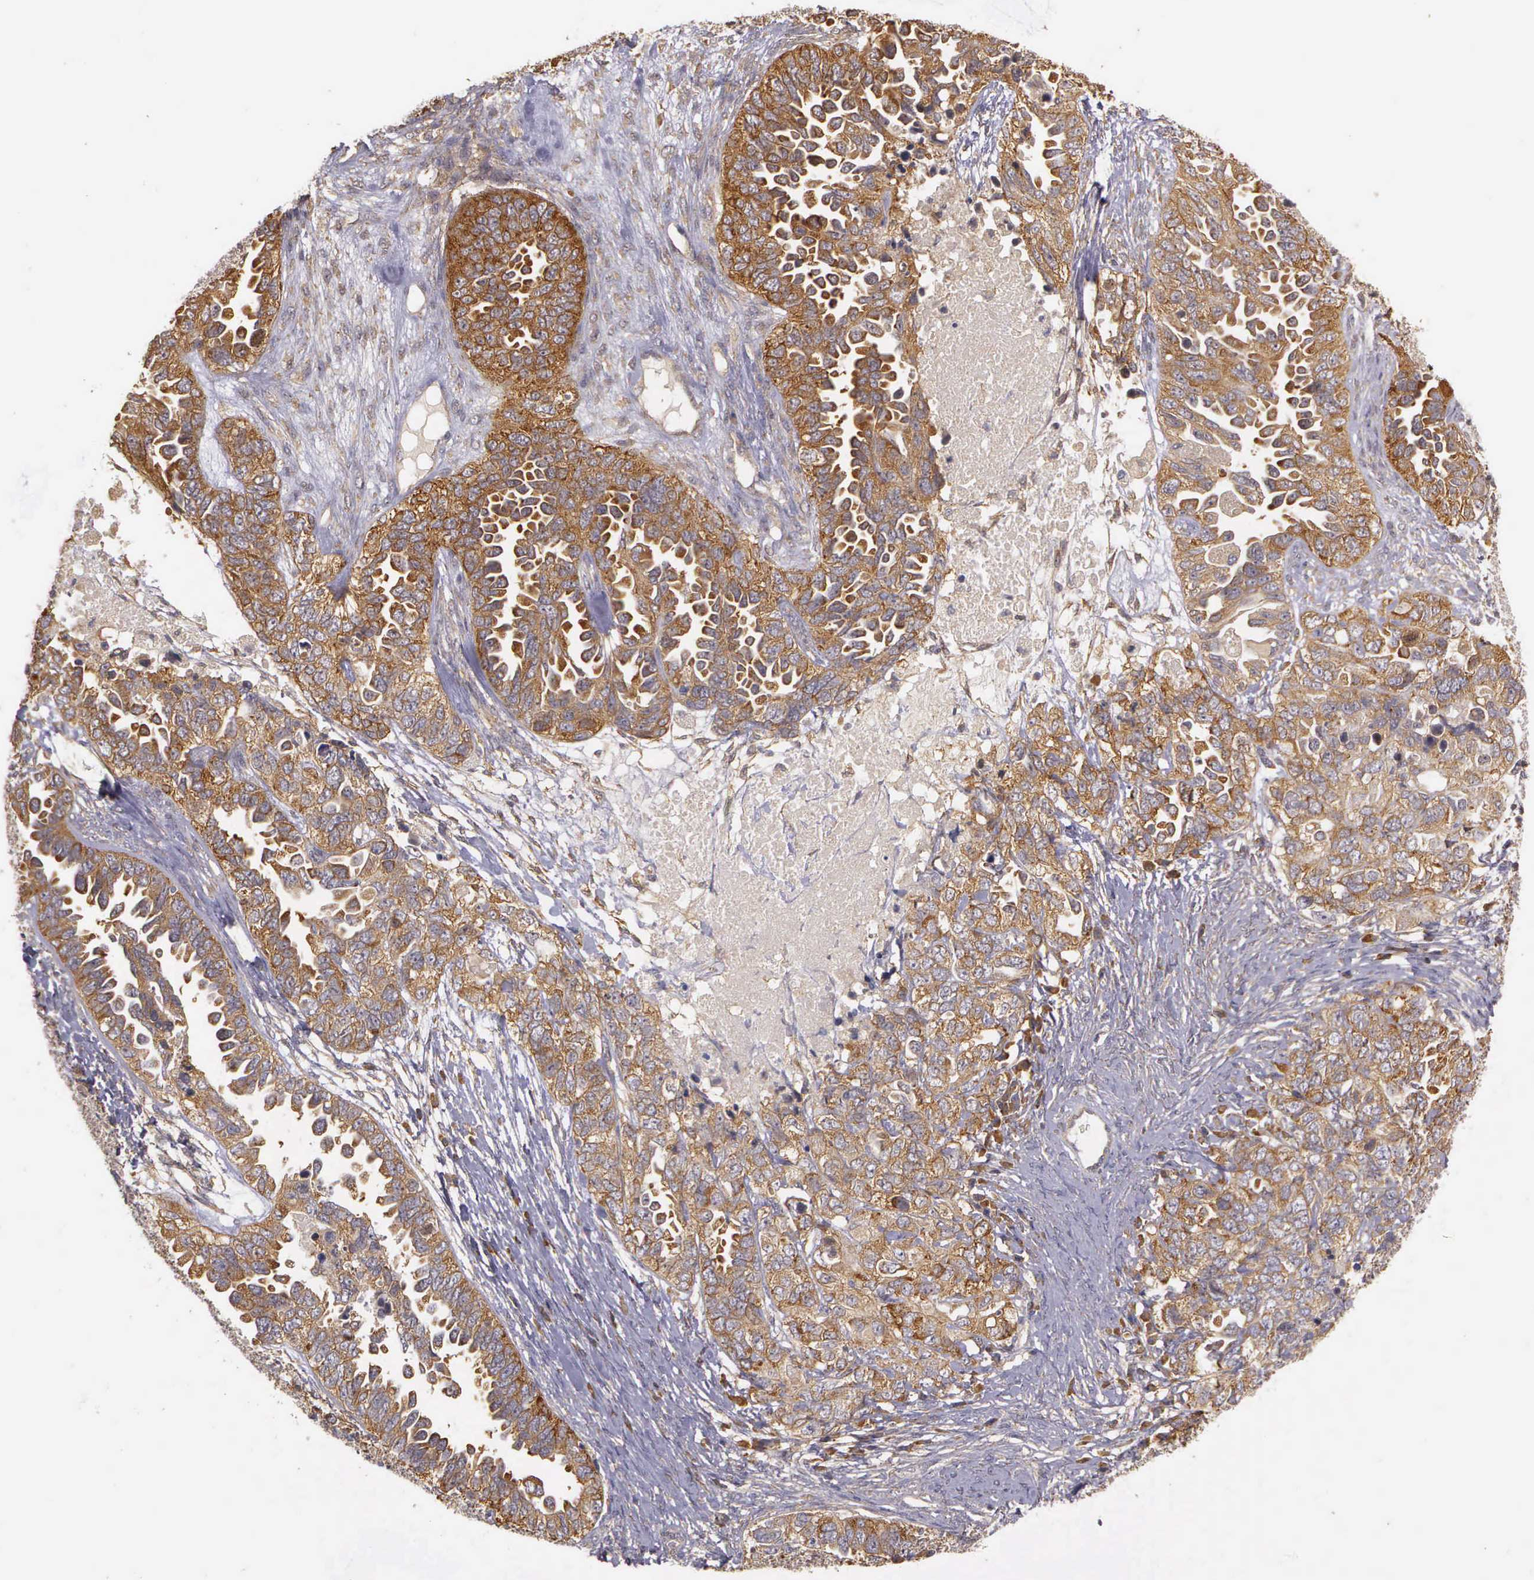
{"staining": {"intensity": "strong", "quantity": ">75%", "location": "cytoplasmic/membranous"}, "tissue": "ovarian cancer", "cell_type": "Tumor cells", "image_type": "cancer", "snomed": [{"axis": "morphology", "description": "Cystadenocarcinoma, serous, NOS"}, {"axis": "topography", "description": "Ovary"}], "caption": "This is an image of IHC staining of ovarian cancer (serous cystadenocarcinoma), which shows strong staining in the cytoplasmic/membranous of tumor cells.", "gene": "EIF5", "patient": {"sex": "female", "age": 82}}